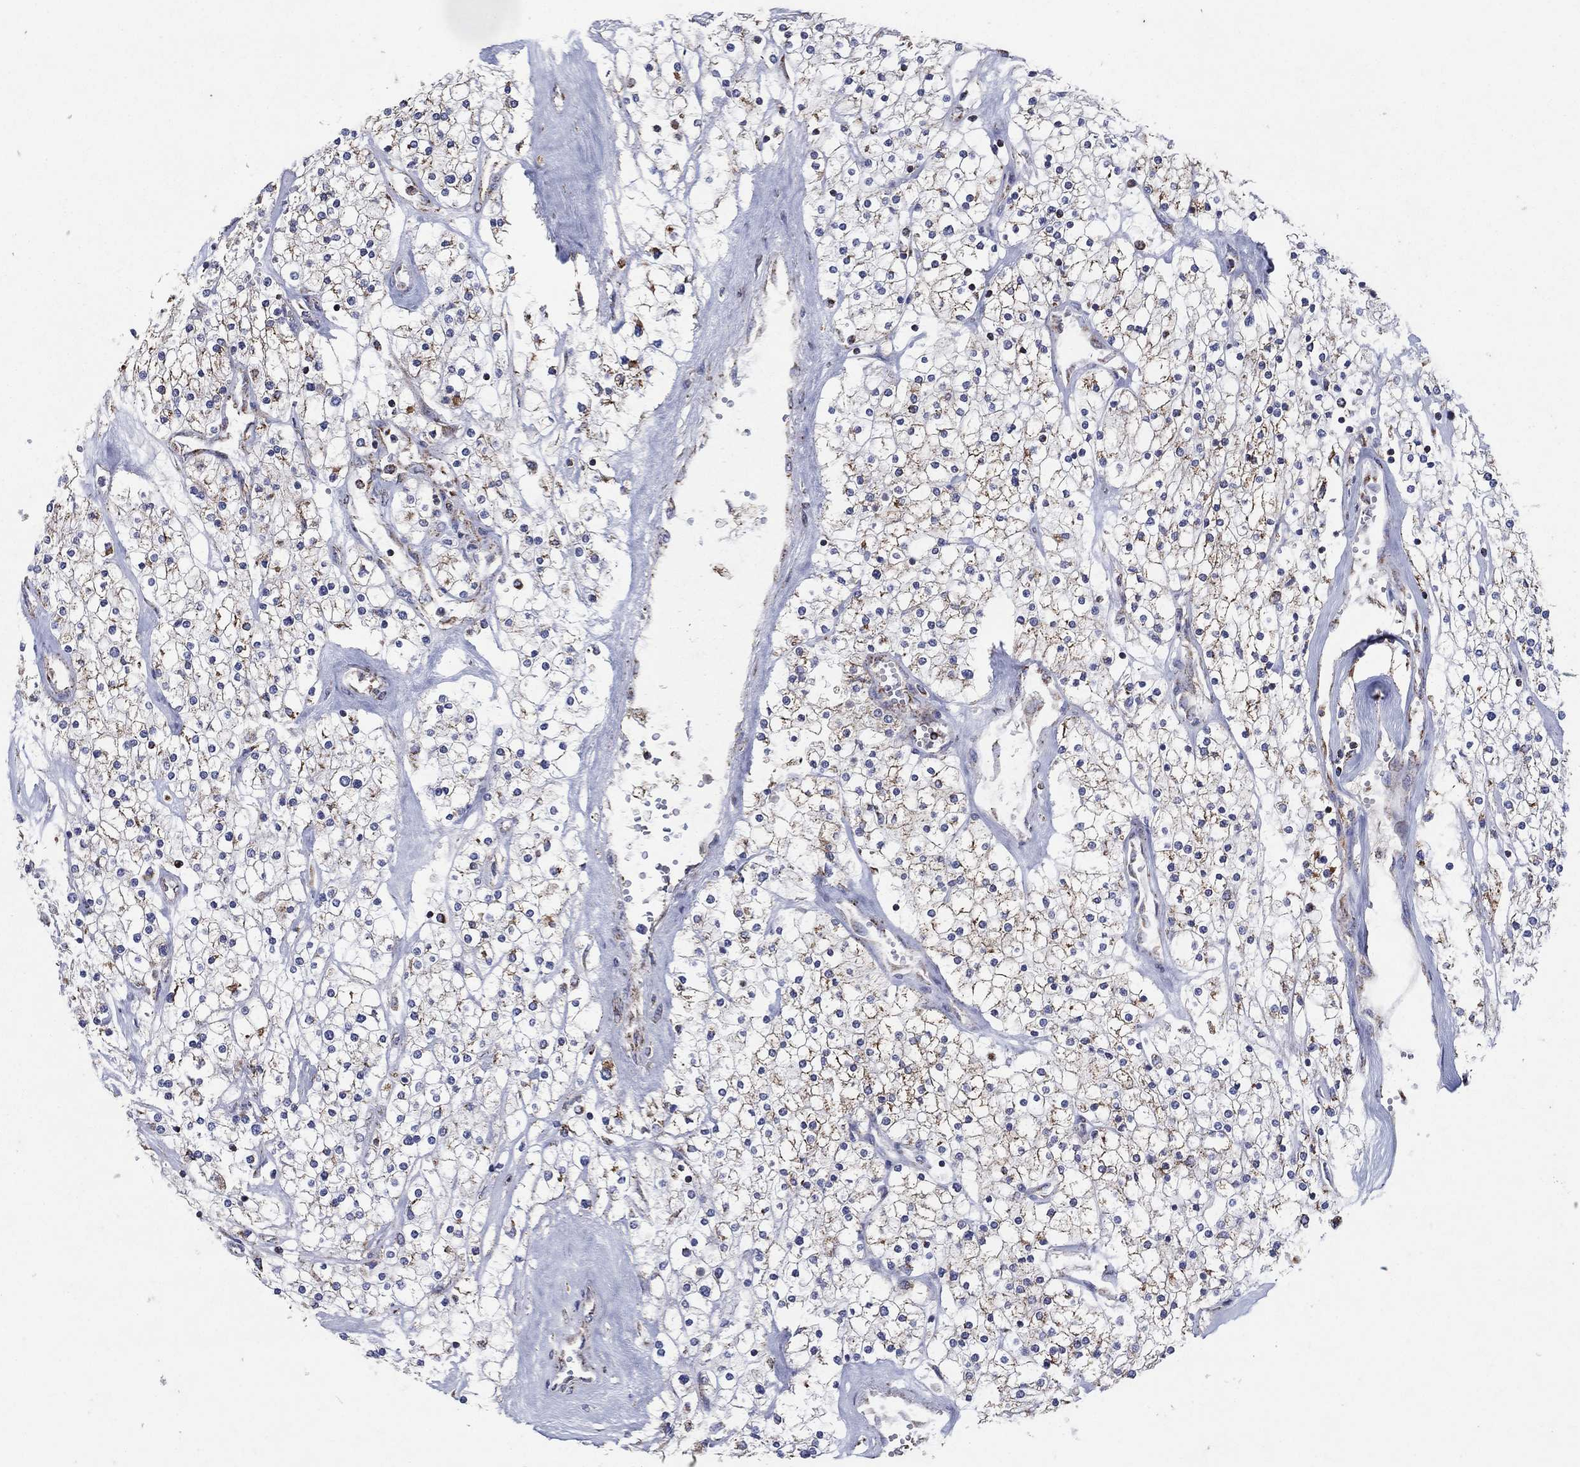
{"staining": {"intensity": "strong", "quantity": "25%-75%", "location": "cytoplasmic/membranous"}, "tissue": "renal cancer", "cell_type": "Tumor cells", "image_type": "cancer", "snomed": [{"axis": "morphology", "description": "Adenocarcinoma, NOS"}, {"axis": "topography", "description": "Kidney"}], "caption": "Tumor cells reveal strong cytoplasmic/membranous expression in approximately 25%-75% of cells in renal adenocarcinoma.", "gene": "C9orf85", "patient": {"sex": "male", "age": 80}}